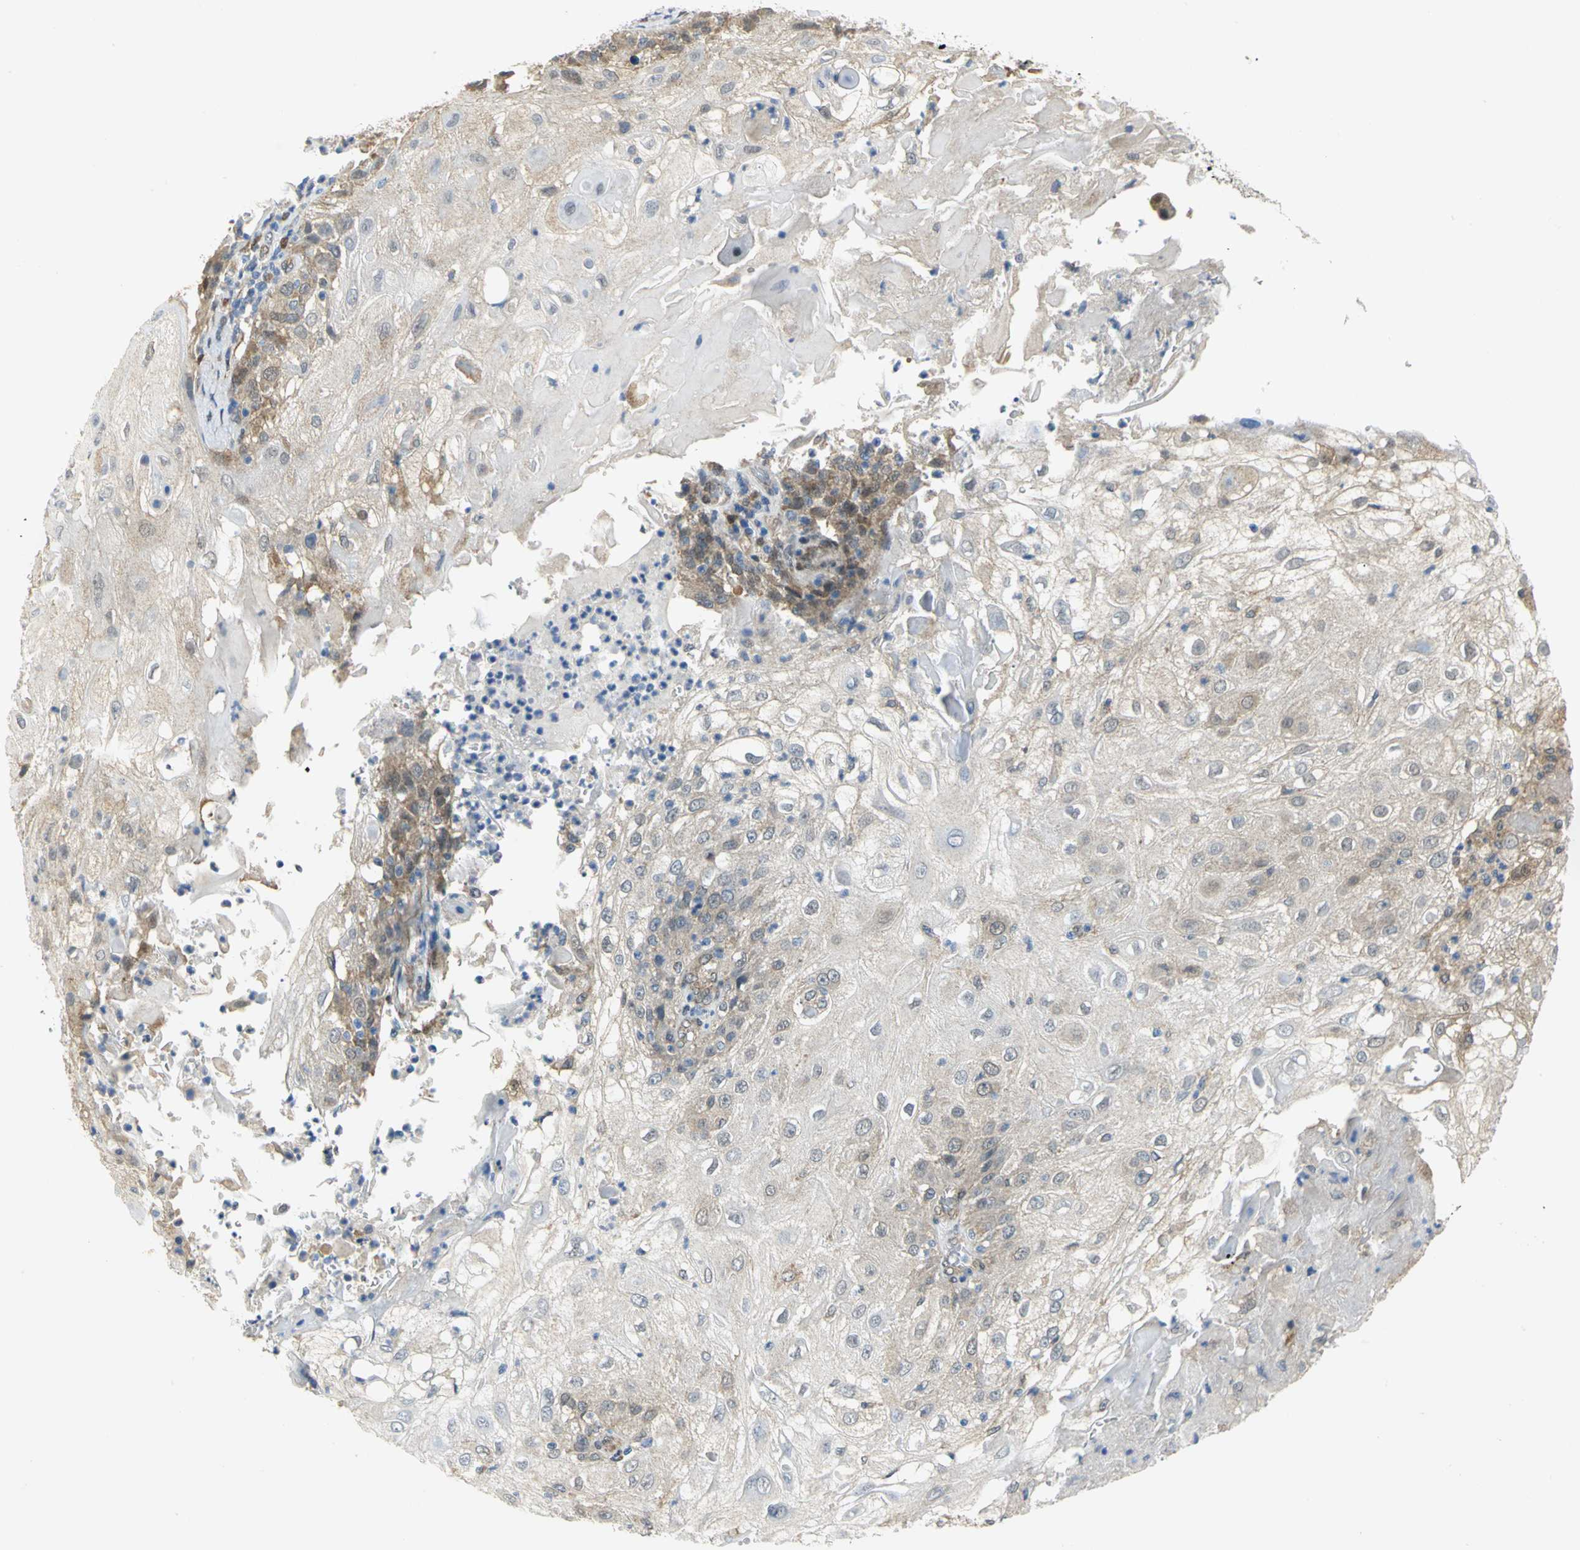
{"staining": {"intensity": "weak", "quantity": "<25%", "location": "cytoplasmic/membranous"}, "tissue": "skin cancer", "cell_type": "Tumor cells", "image_type": "cancer", "snomed": [{"axis": "morphology", "description": "Normal tissue, NOS"}, {"axis": "morphology", "description": "Squamous cell carcinoma, NOS"}, {"axis": "topography", "description": "Skin"}], "caption": "Immunohistochemistry (IHC) photomicrograph of neoplastic tissue: human skin cancer stained with DAB reveals no significant protein staining in tumor cells.", "gene": "PGM3", "patient": {"sex": "female", "age": 83}}